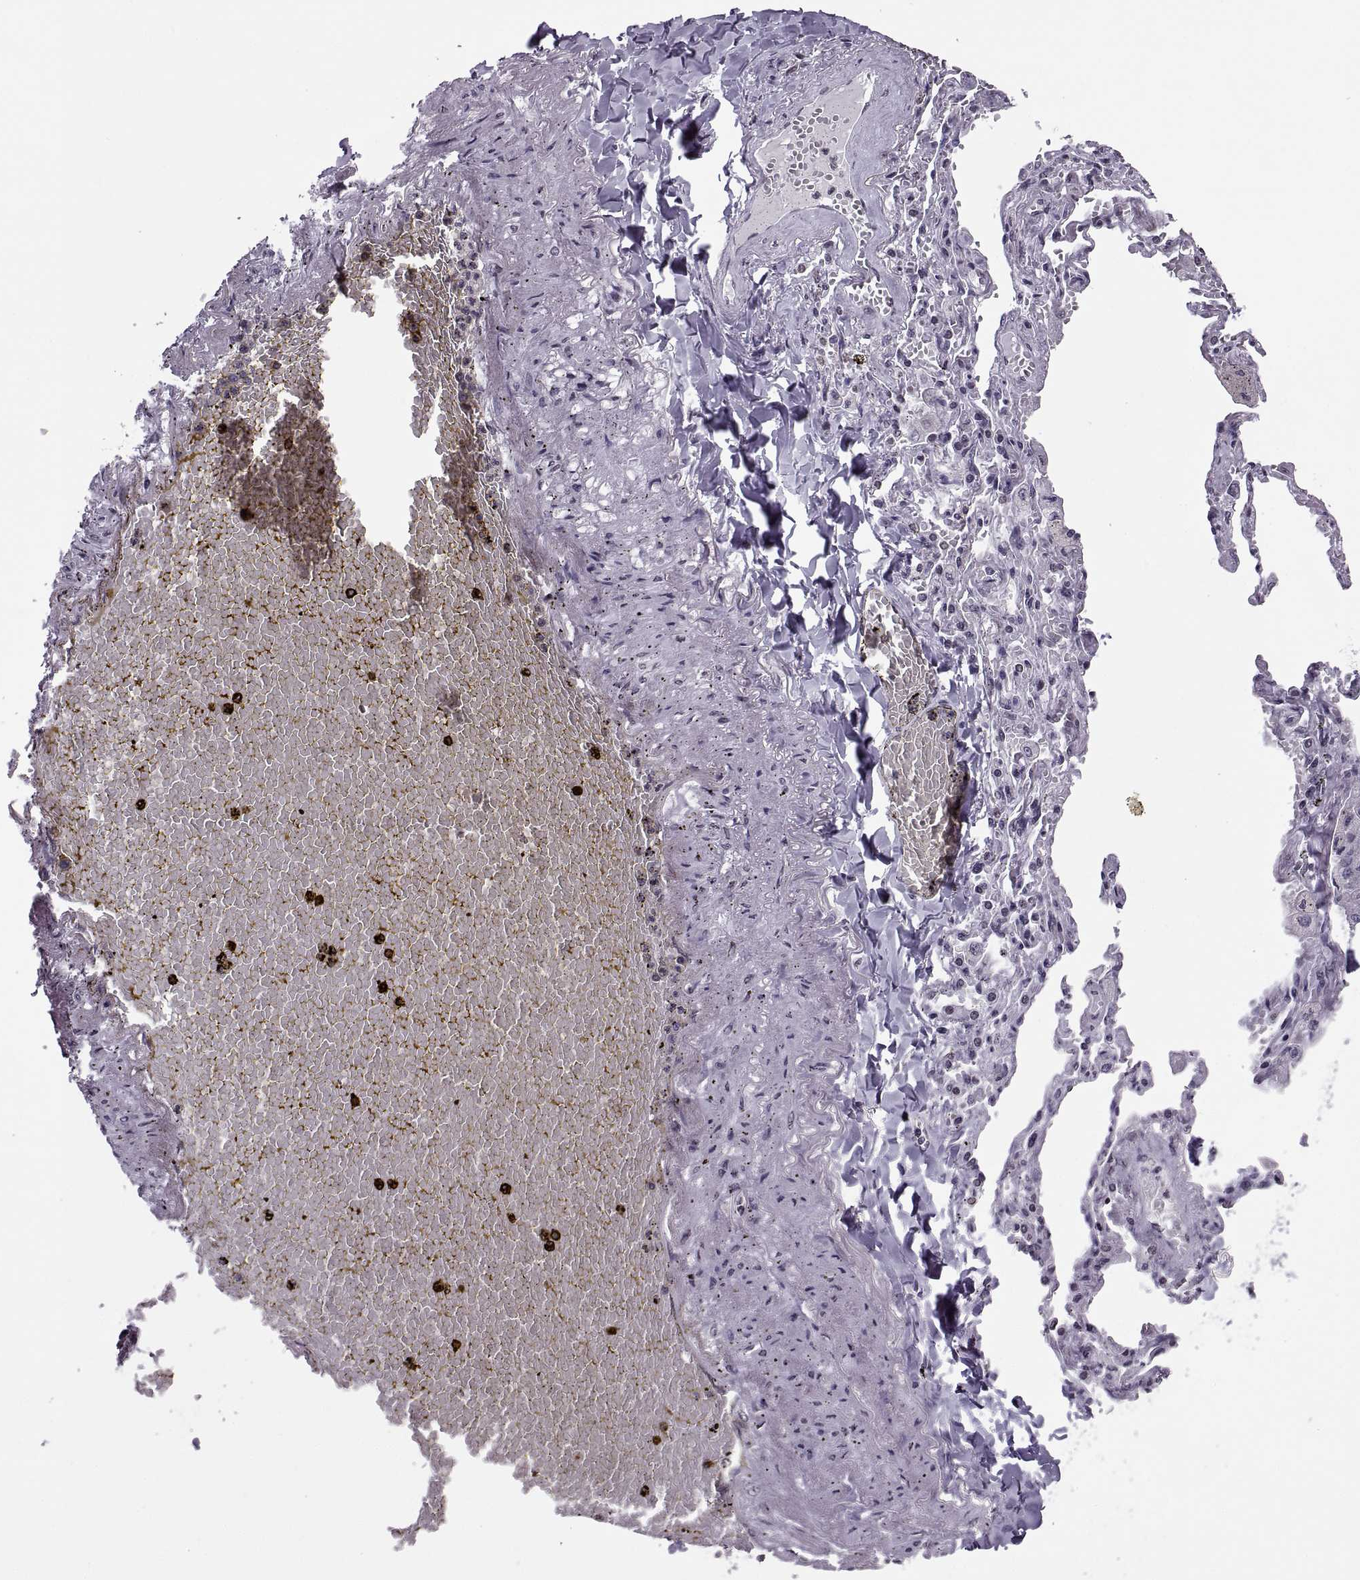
{"staining": {"intensity": "negative", "quantity": "none", "location": "none"}, "tissue": "lung cancer", "cell_type": "Tumor cells", "image_type": "cancer", "snomed": [{"axis": "morphology", "description": "Adenocarcinoma, NOS"}, {"axis": "topography", "description": "Lung"}], "caption": "This is an immunohistochemistry (IHC) image of human adenocarcinoma (lung). There is no expression in tumor cells.", "gene": "H1-8", "patient": {"sex": "male", "age": 64}}